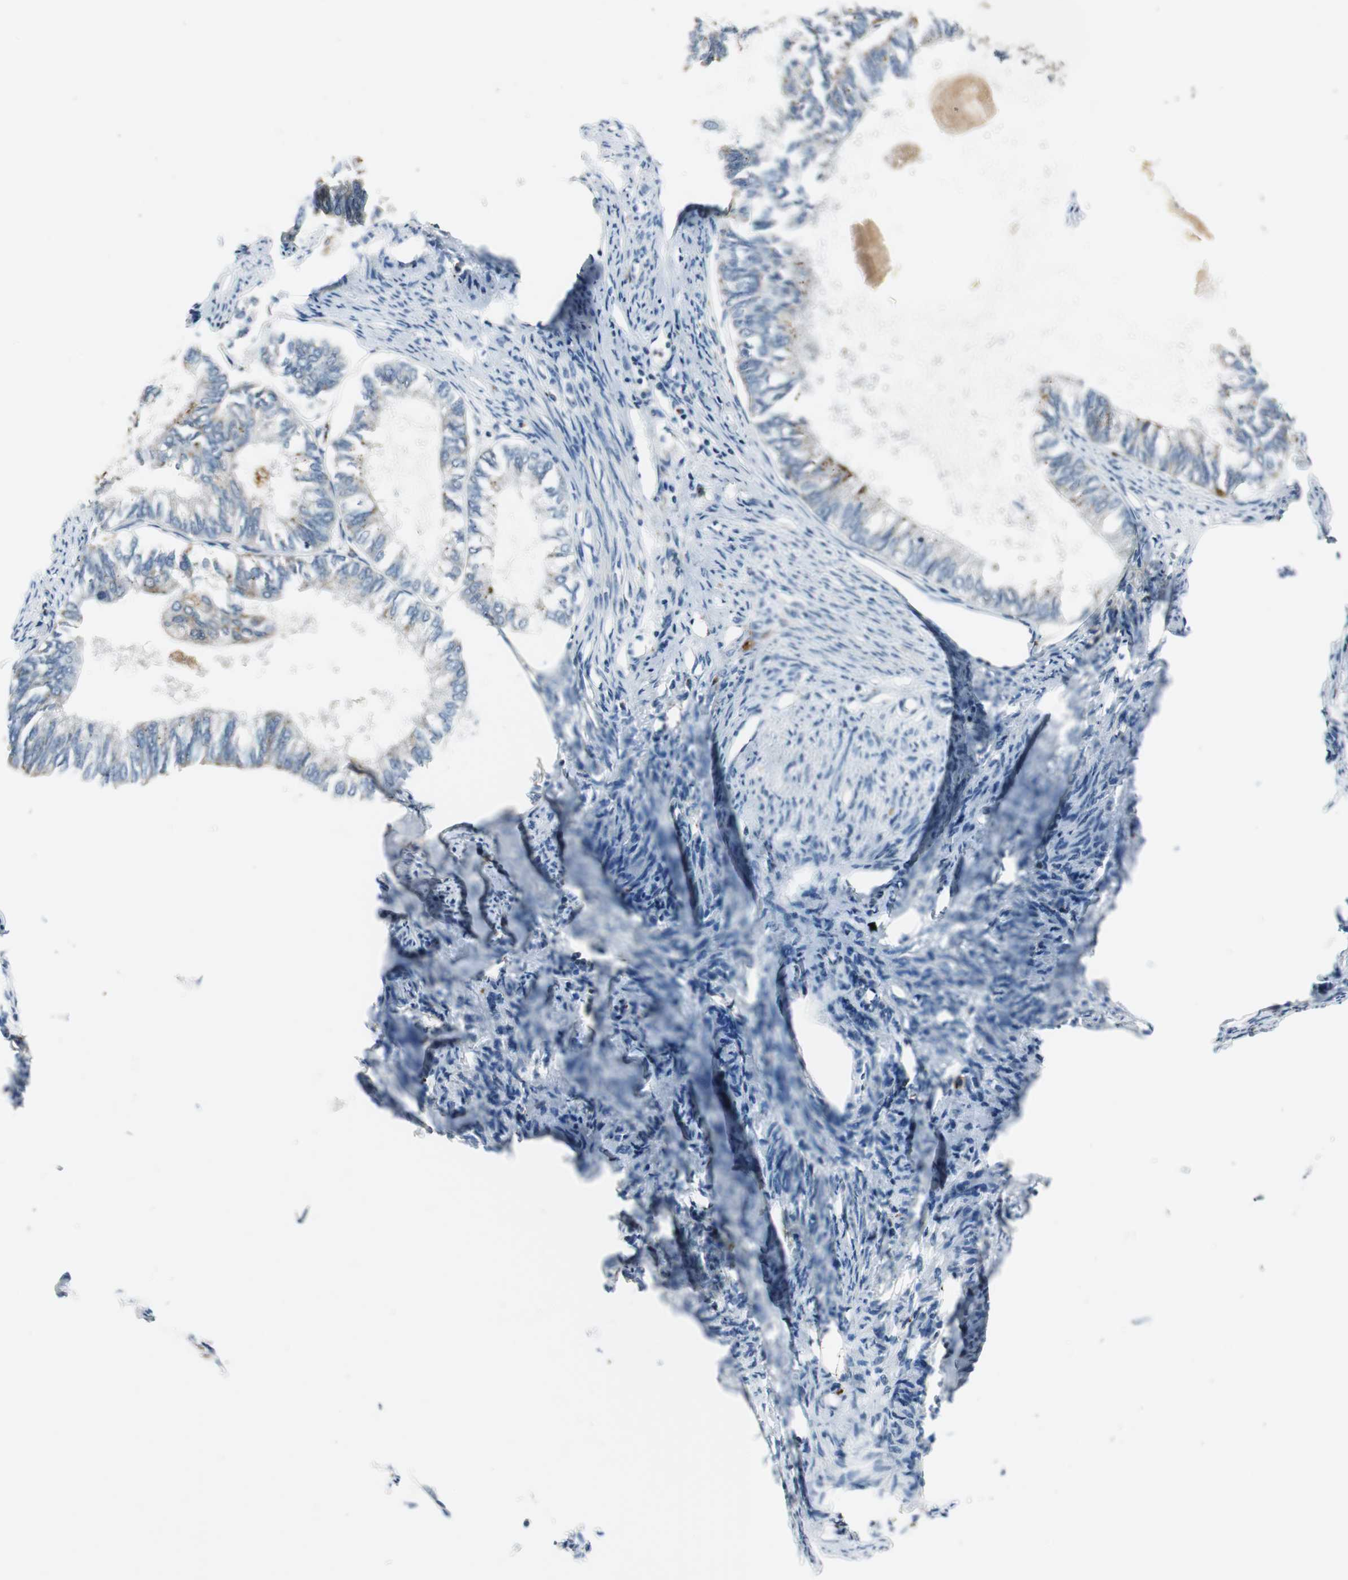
{"staining": {"intensity": "weak", "quantity": "25%-75%", "location": "cytoplasmic/membranous"}, "tissue": "endometrial cancer", "cell_type": "Tumor cells", "image_type": "cancer", "snomed": [{"axis": "morphology", "description": "Adenocarcinoma, NOS"}, {"axis": "topography", "description": "Endometrium"}], "caption": "A brown stain highlights weak cytoplasmic/membranous expression of a protein in endometrial adenocarcinoma tumor cells.", "gene": "NCK1", "patient": {"sex": "female", "age": 86}}